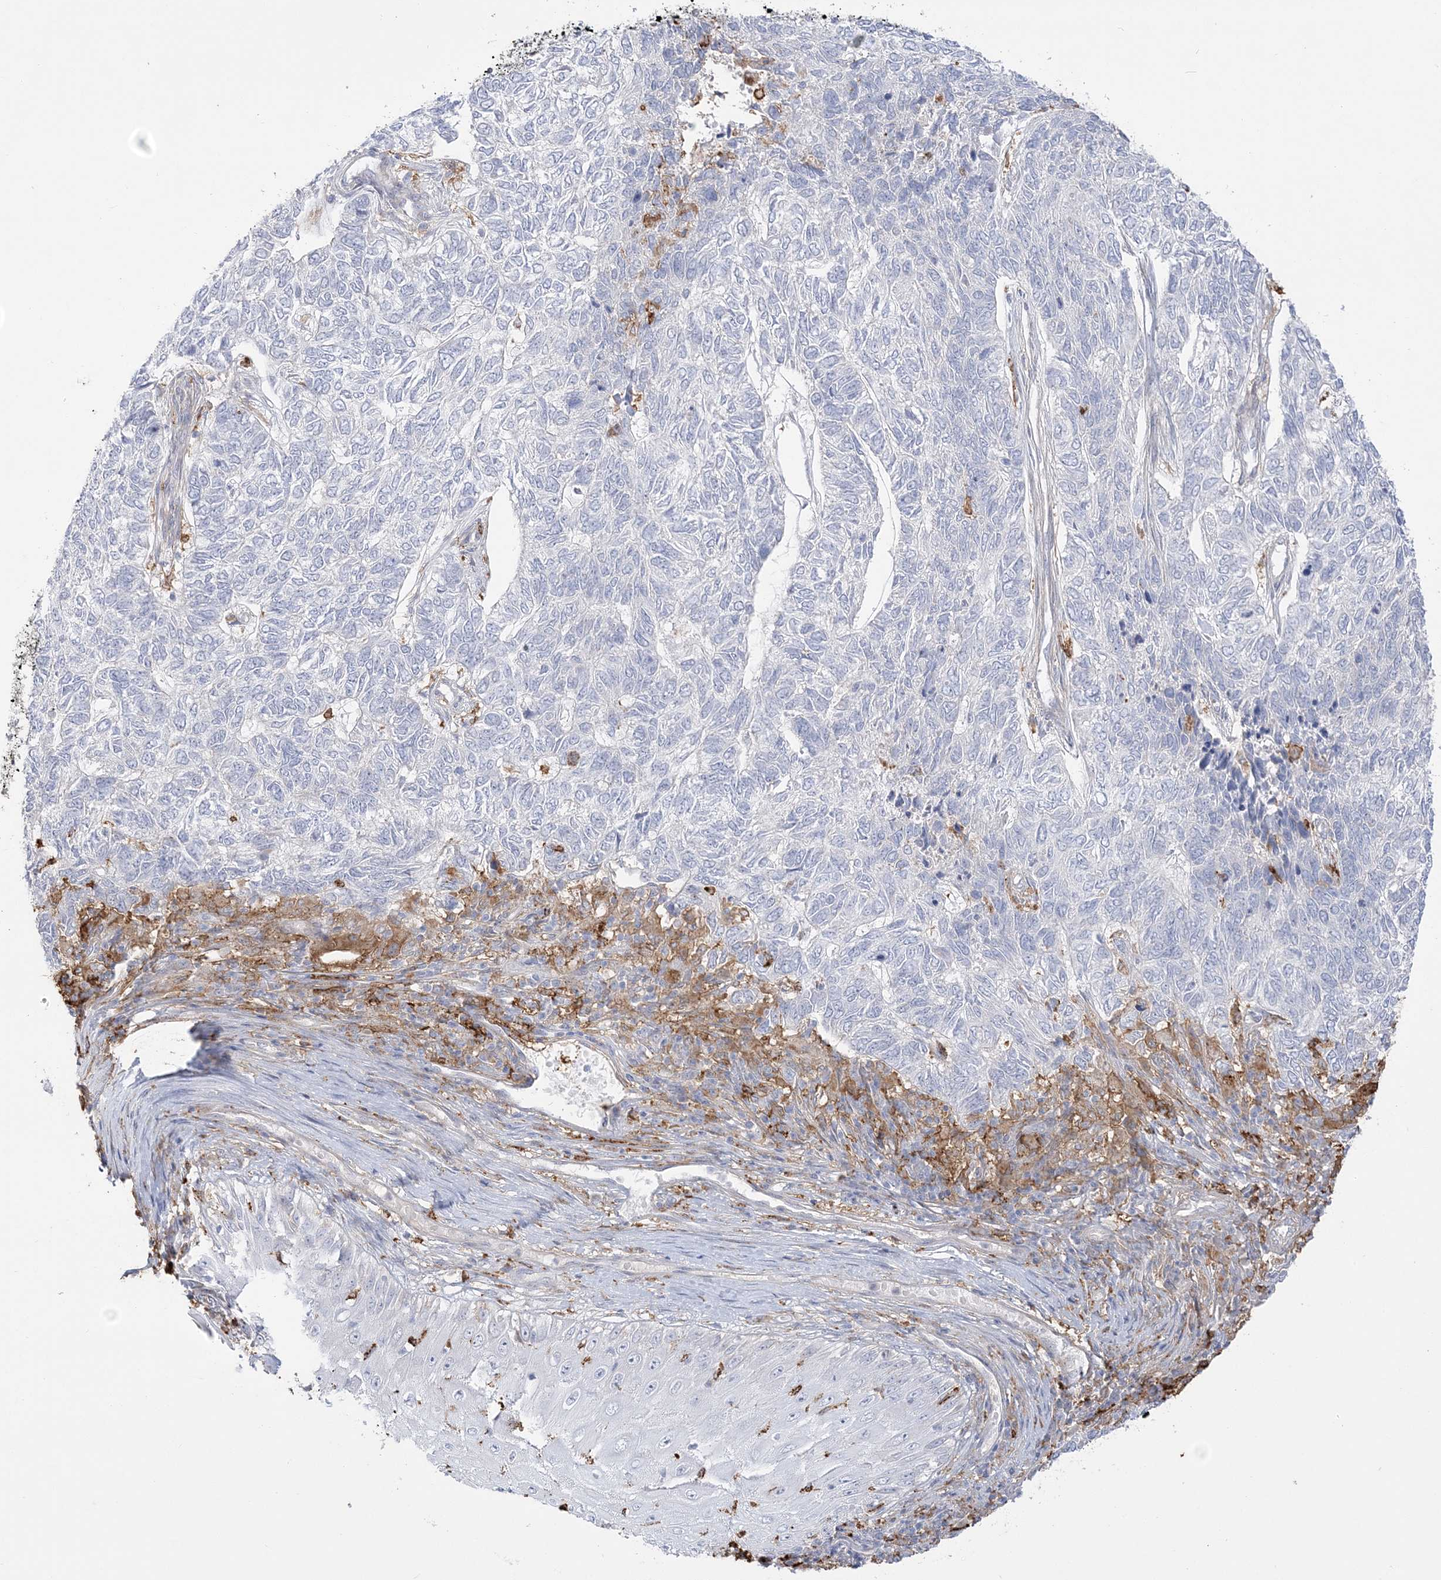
{"staining": {"intensity": "negative", "quantity": "none", "location": "none"}, "tissue": "skin cancer", "cell_type": "Tumor cells", "image_type": "cancer", "snomed": [{"axis": "morphology", "description": "Basal cell carcinoma"}, {"axis": "topography", "description": "Skin"}], "caption": "DAB immunohistochemical staining of skin cancer exhibits no significant positivity in tumor cells.", "gene": "HAAO", "patient": {"sex": "female", "age": 65}}